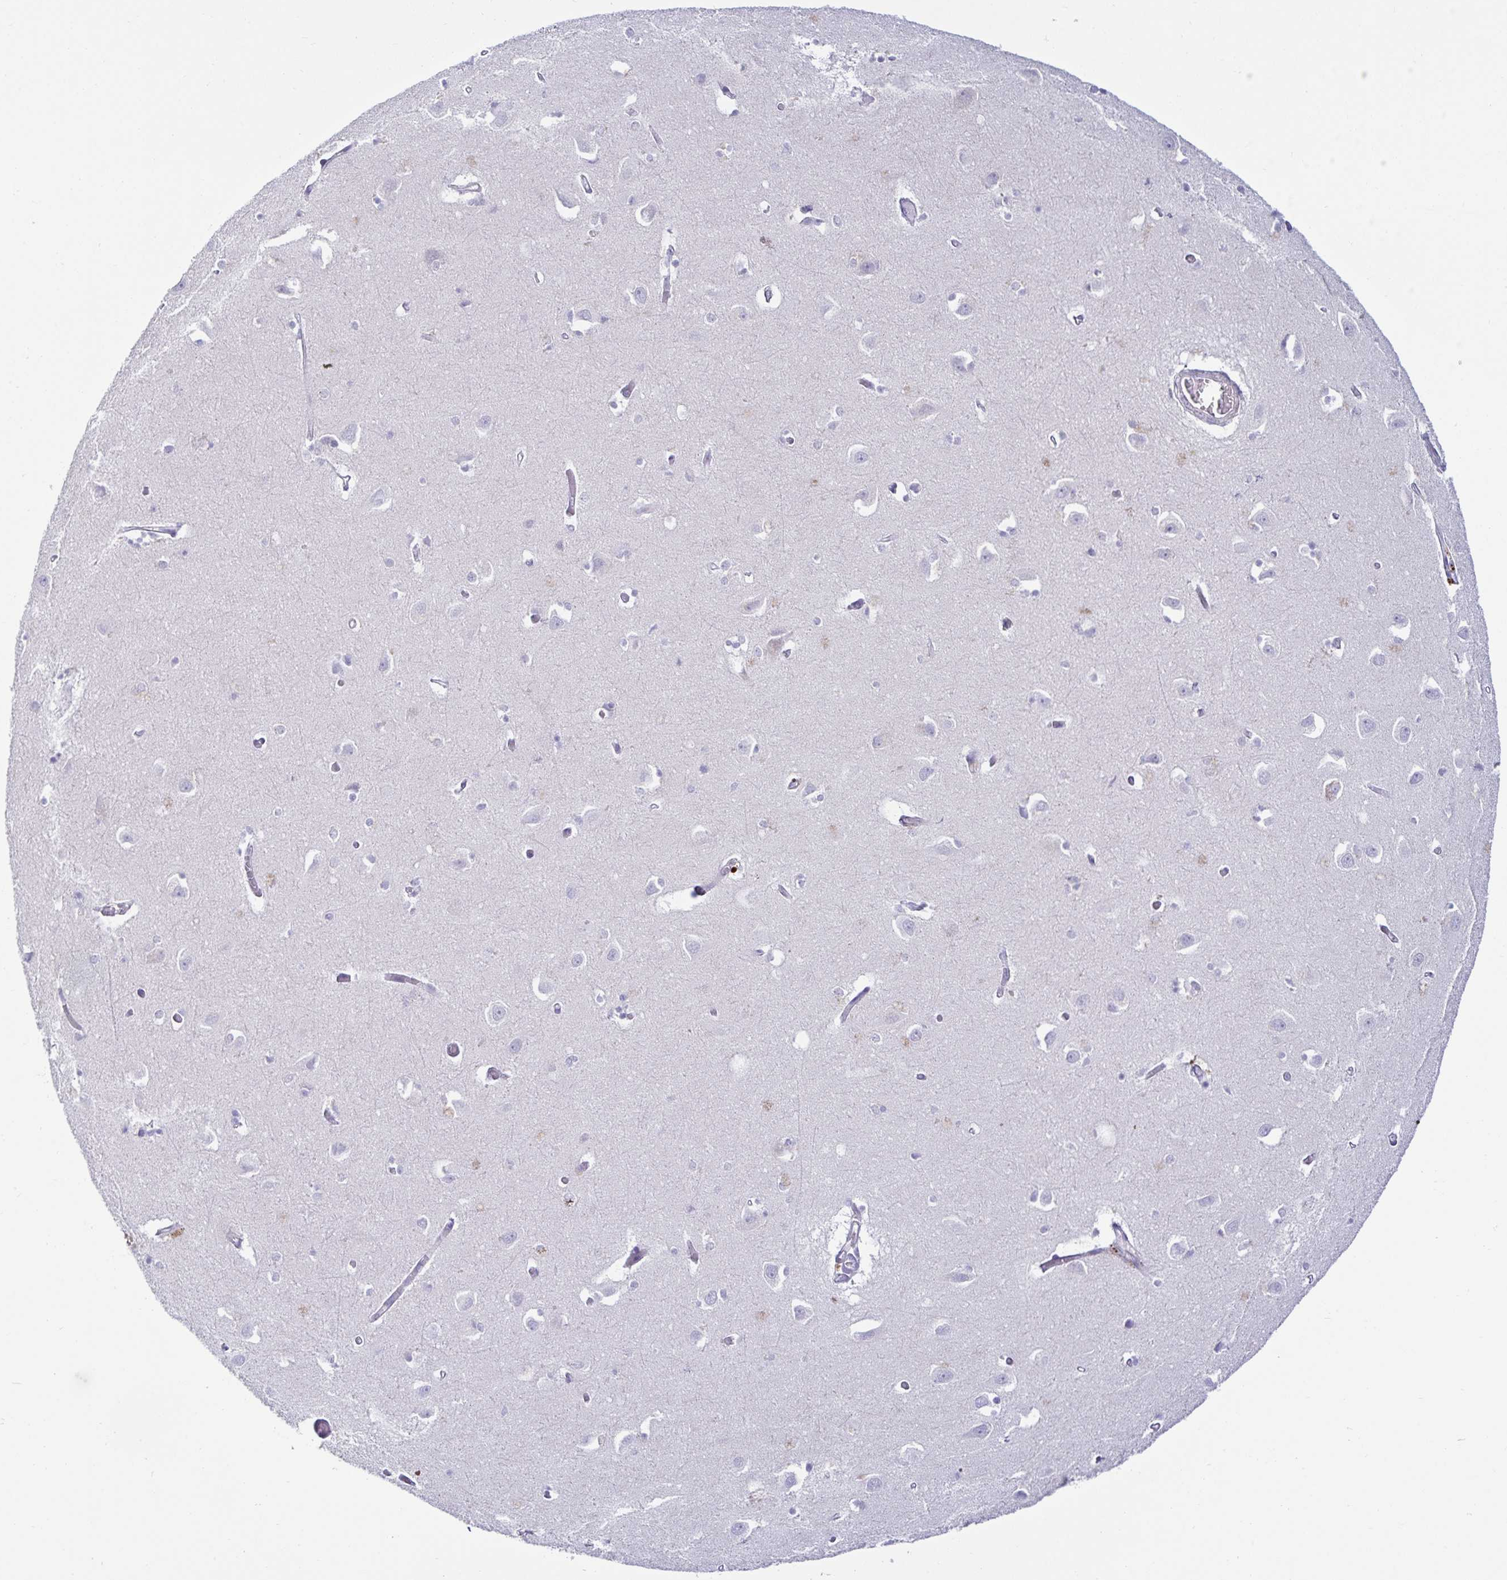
{"staining": {"intensity": "negative", "quantity": "none", "location": "none"}, "tissue": "caudate", "cell_type": "Glial cells", "image_type": "normal", "snomed": [{"axis": "morphology", "description": "Normal tissue, NOS"}, {"axis": "topography", "description": "Lateral ventricle wall"}, {"axis": "topography", "description": "Hippocampus"}], "caption": "IHC micrograph of unremarkable caudate: human caudate stained with DAB (3,3'-diaminobenzidine) exhibits no significant protein expression in glial cells.", "gene": "SPAG4", "patient": {"sex": "female", "age": 63}}